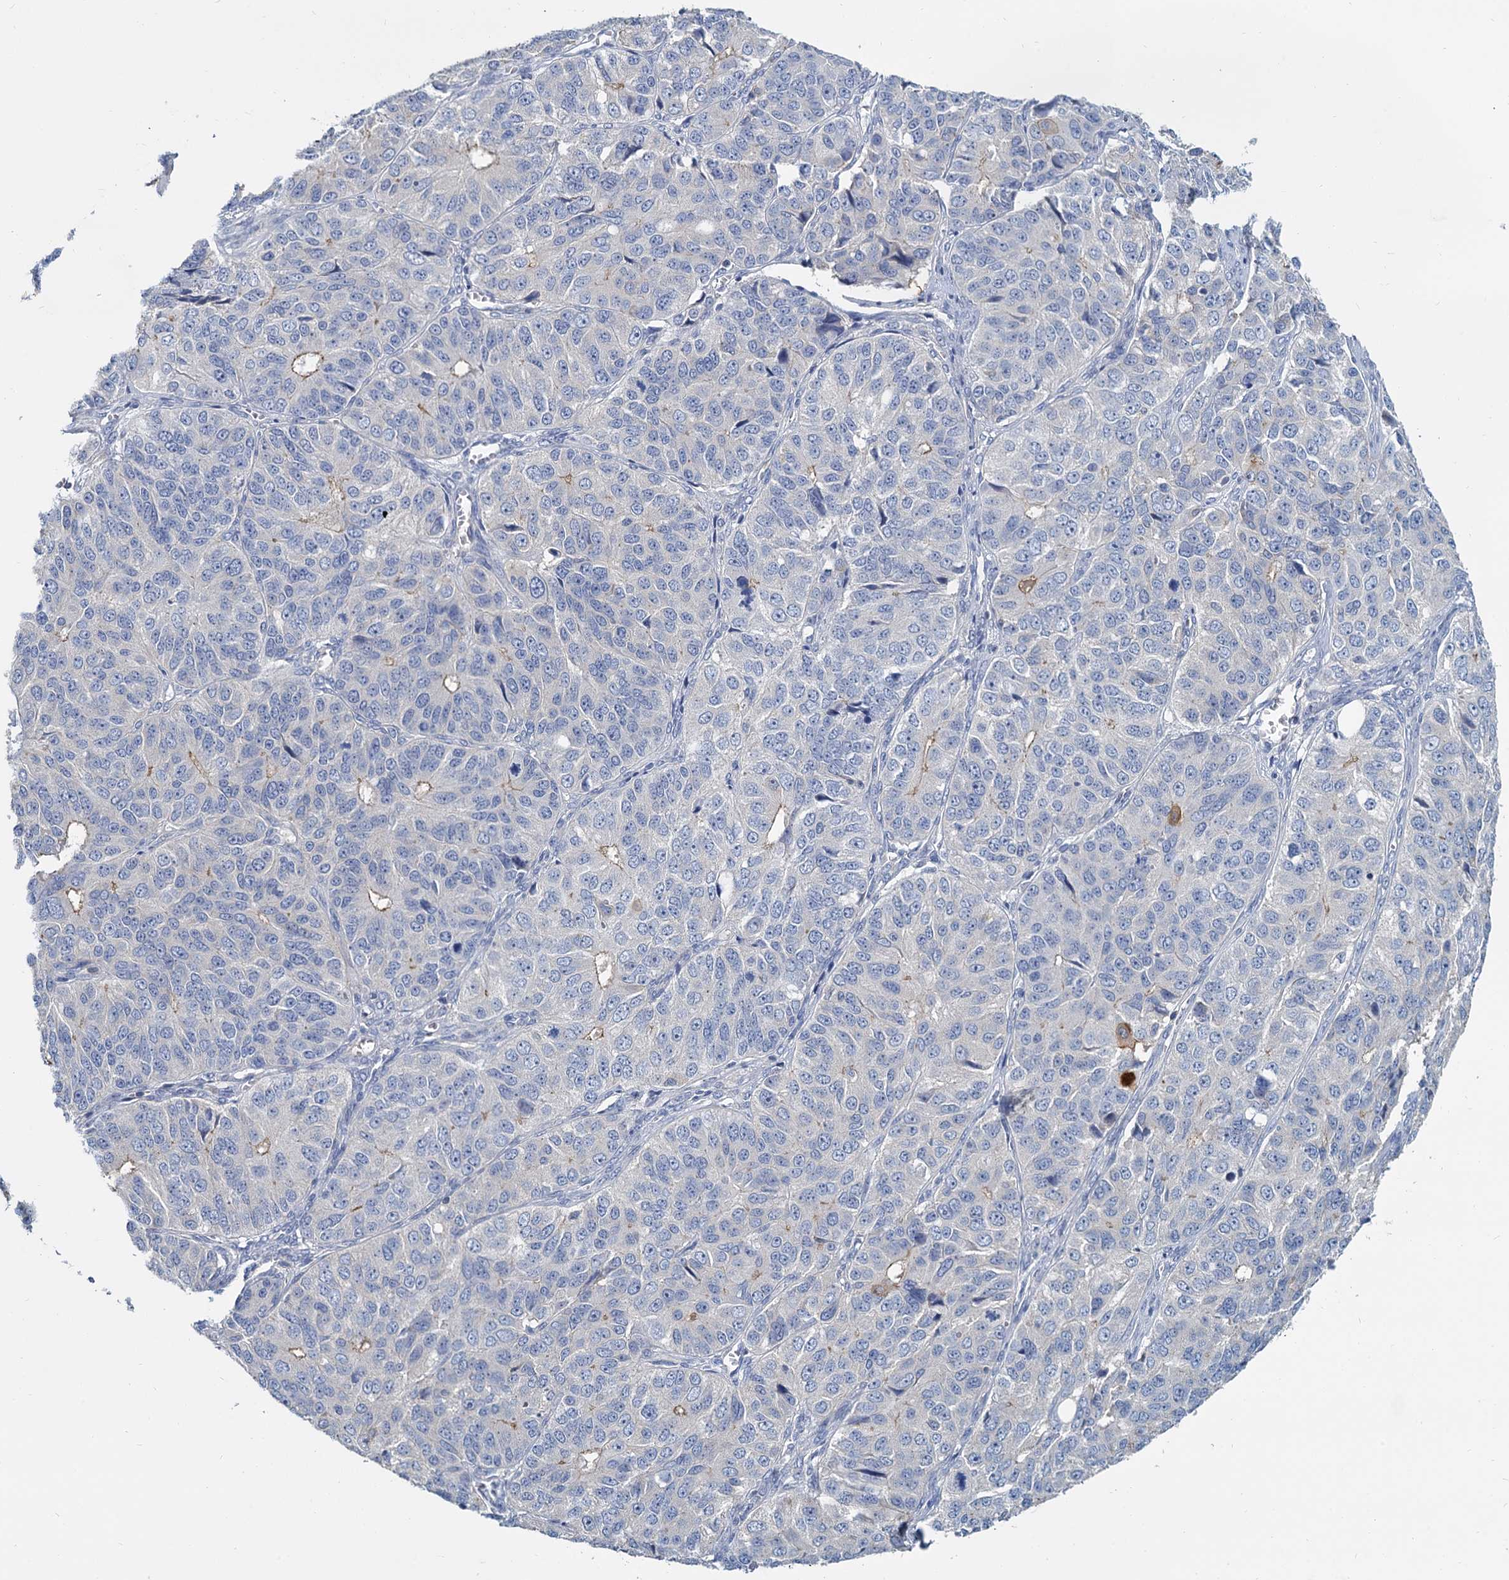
{"staining": {"intensity": "negative", "quantity": "none", "location": "none"}, "tissue": "ovarian cancer", "cell_type": "Tumor cells", "image_type": "cancer", "snomed": [{"axis": "morphology", "description": "Carcinoma, endometroid"}, {"axis": "topography", "description": "Ovary"}], "caption": "The image exhibits no staining of tumor cells in endometroid carcinoma (ovarian).", "gene": "ACSM3", "patient": {"sex": "female", "age": 51}}